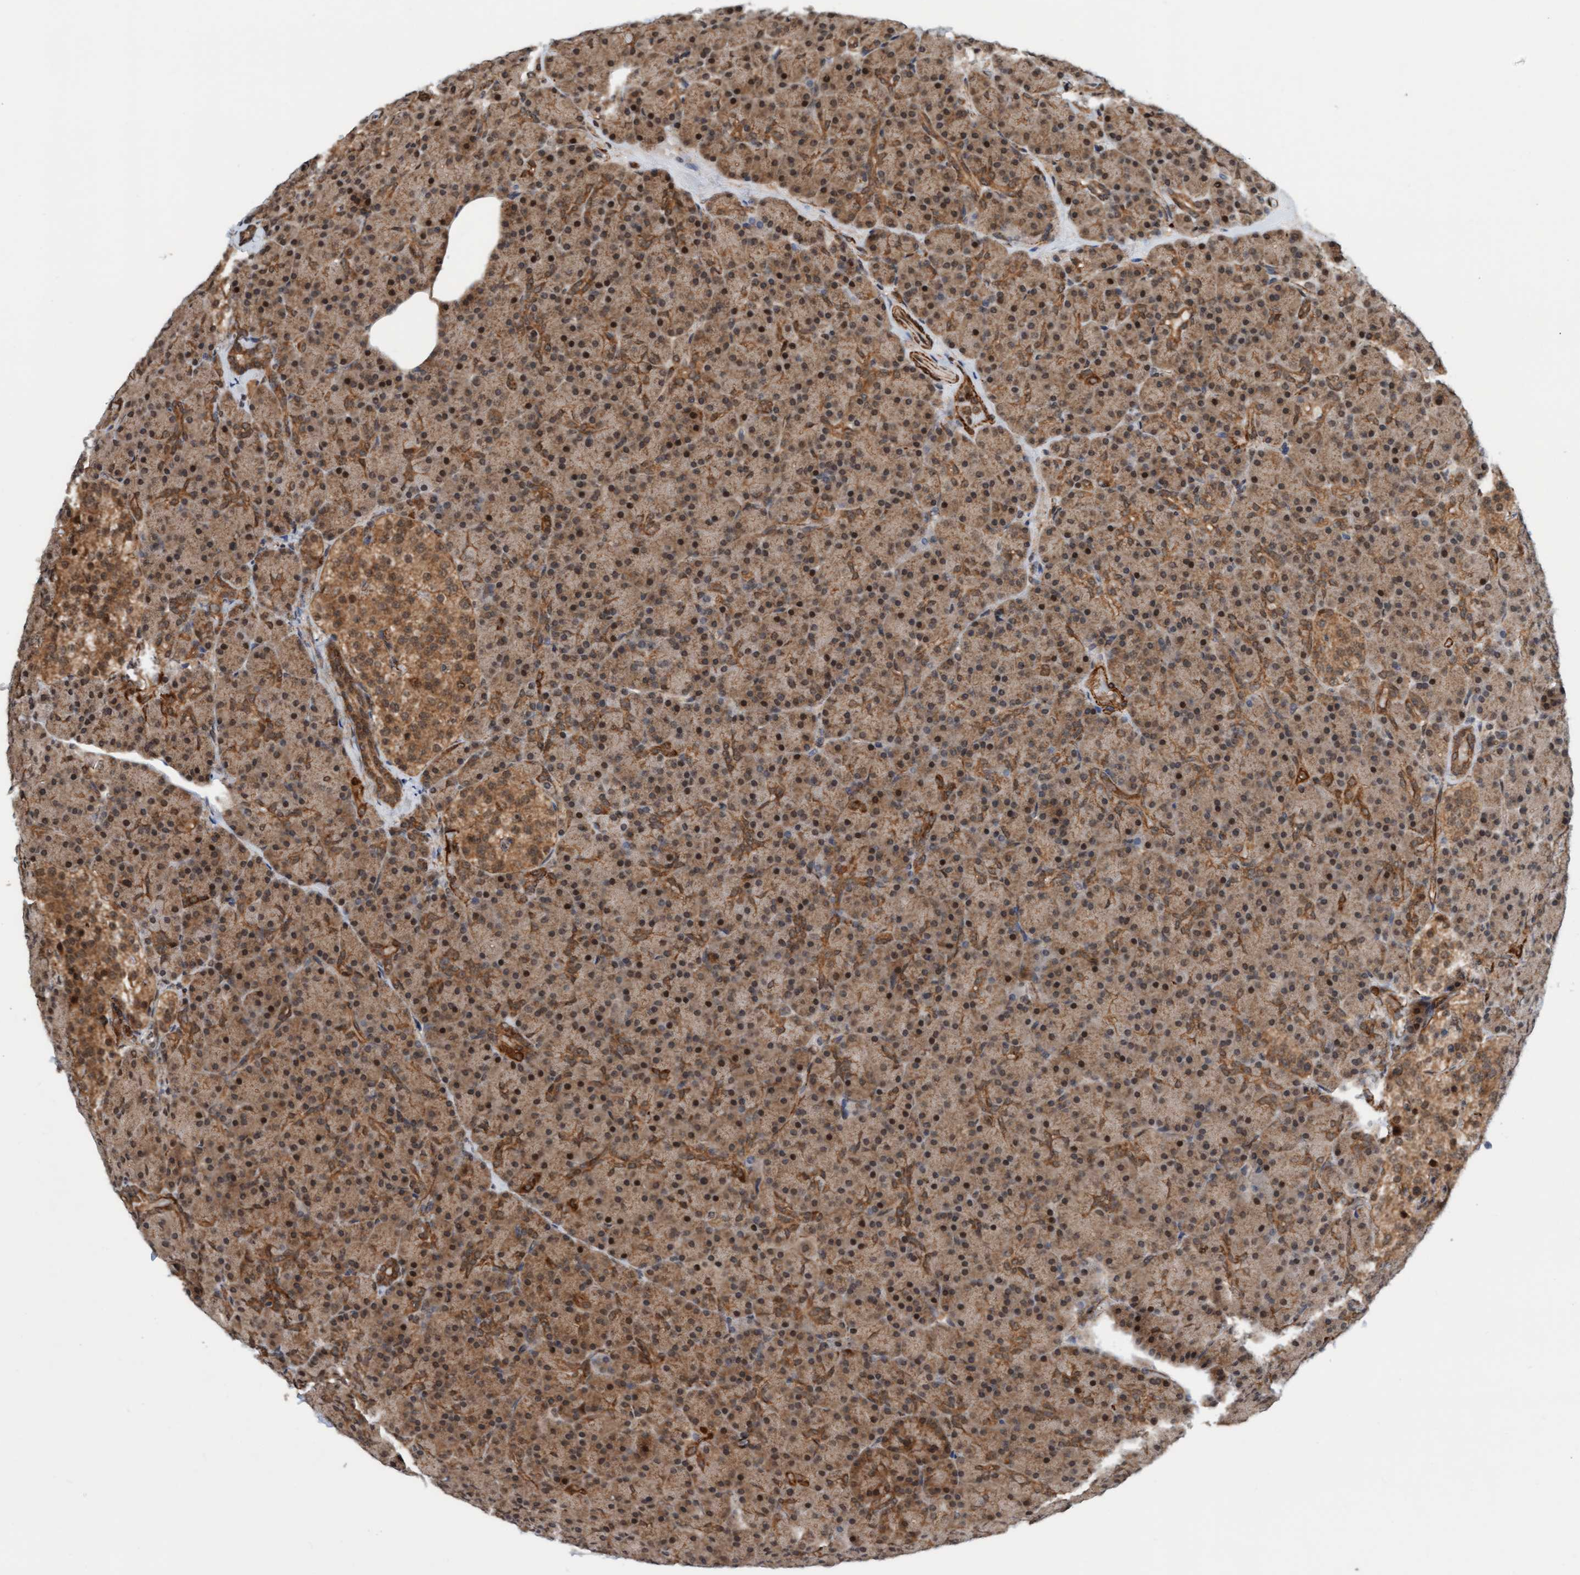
{"staining": {"intensity": "moderate", "quantity": ">75%", "location": "cytoplasmic/membranous,nuclear"}, "tissue": "pancreas", "cell_type": "Exocrine glandular cells", "image_type": "normal", "snomed": [{"axis": "morphology", "description": "Normal tissue, NOS"}, {"axis": "topography", "description": "Pancreas"}], "caption": "Protein staining exhibits moderate cytoplasmic/membranous,nuclear staining in approximately >75% of exocrine glandular cells in normal pancreas. The staining is performed using DAB brown chromogen to label protein expression. The nuclei are counter-stained blue using hematoxylin.", "gene": "STXBP4", "patient": {"sex": "female", "age": 43}}